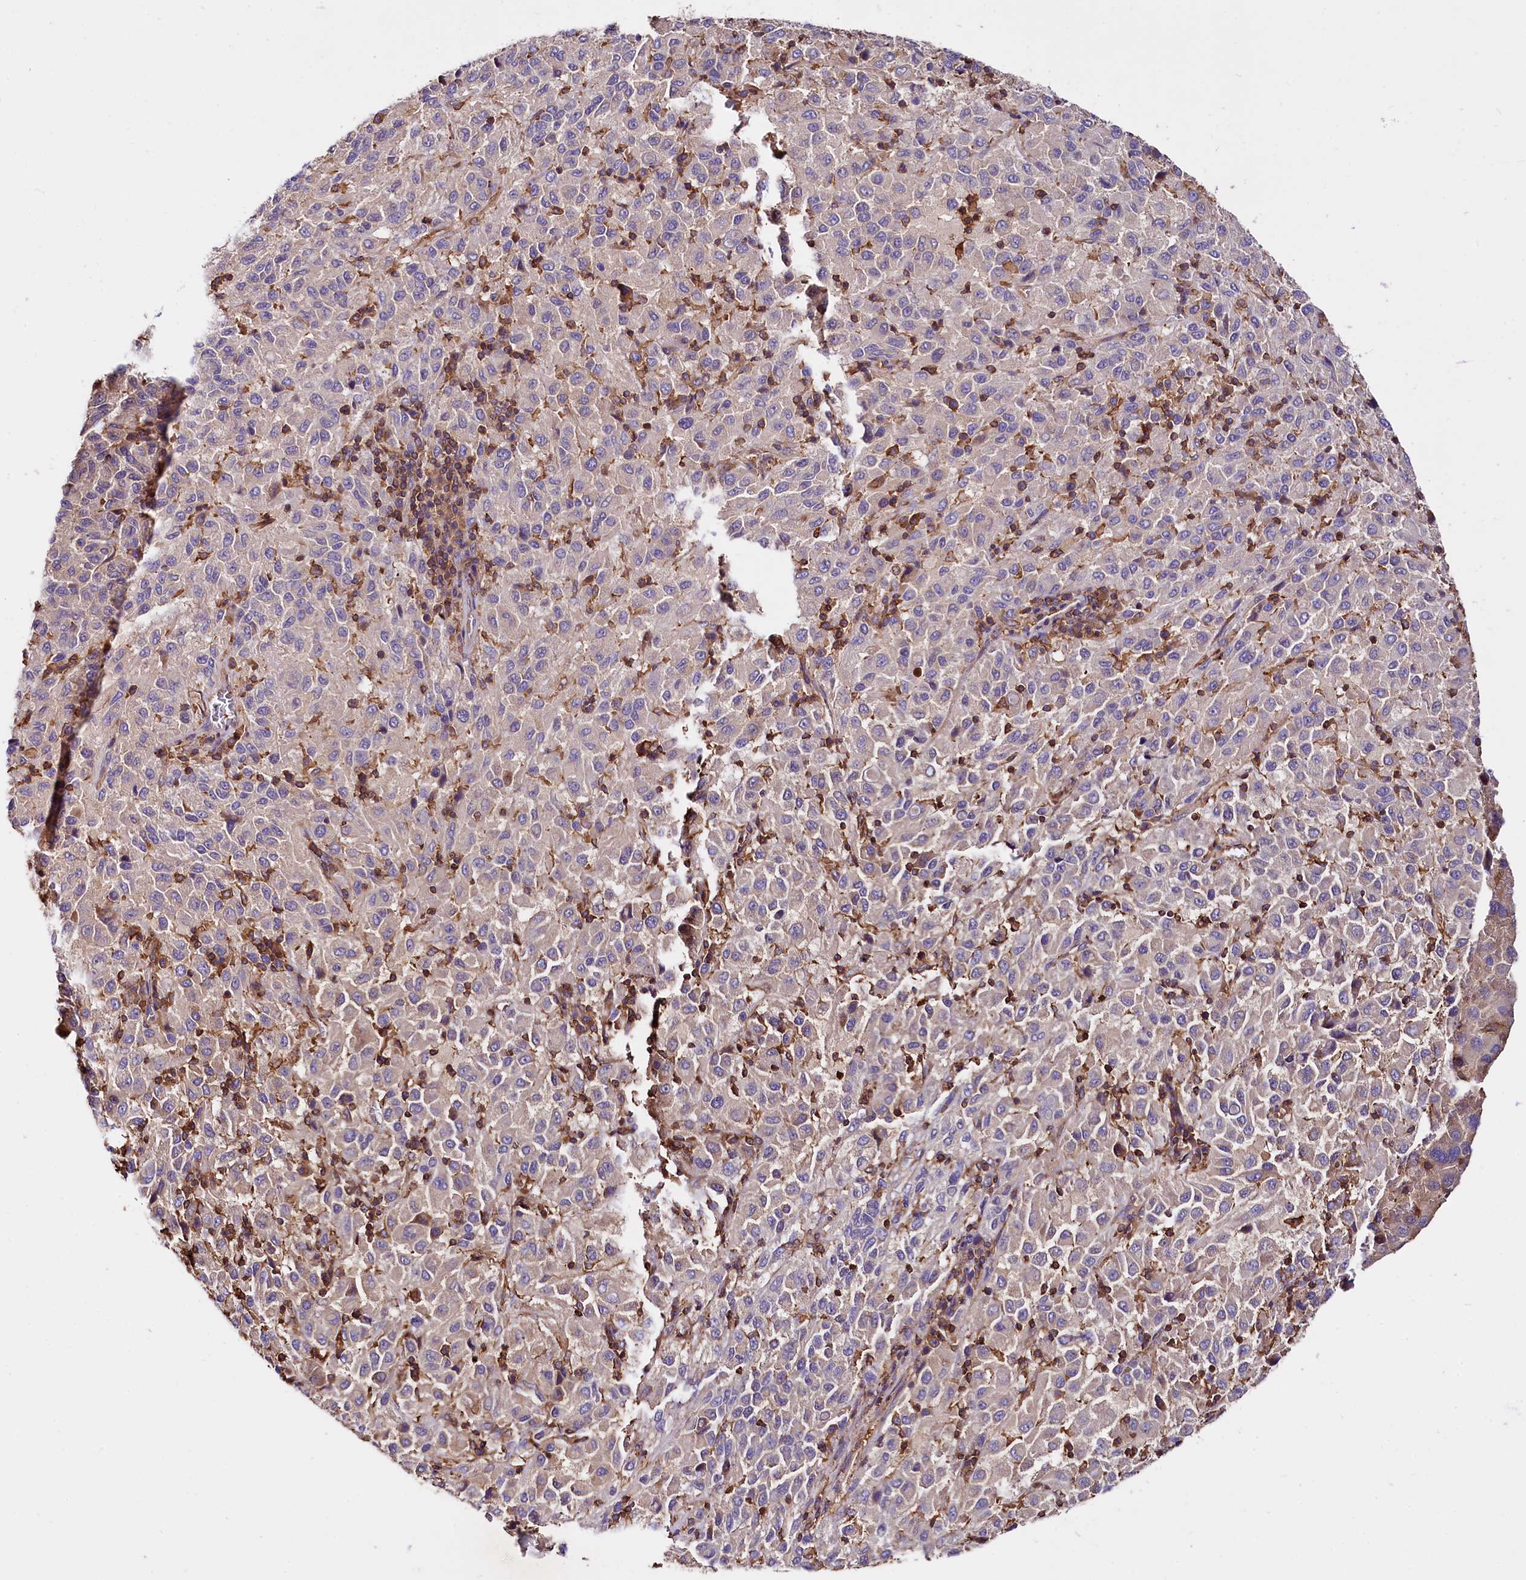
{"staining": {"intensity": "negative", "quantity": "none", "location": "none"}, "tissue": "melanoma", "cell_type": "Tumor cells", "image_type": "cancer", "snomed": [{"axis": "morphology", "description": "Malignant melanoma, Metastatic site"}, {"axis": "topography", "description": "Lung"}], "caption": "The micrograph reveals no significant staining in tumor cells of melanoma. (Brightfield microscopy of DAB (3,3'-diaminobenzidine) IHC at high magnification).", "gene": "RARS2", "patient": {"sex": "male", "age": 64}}